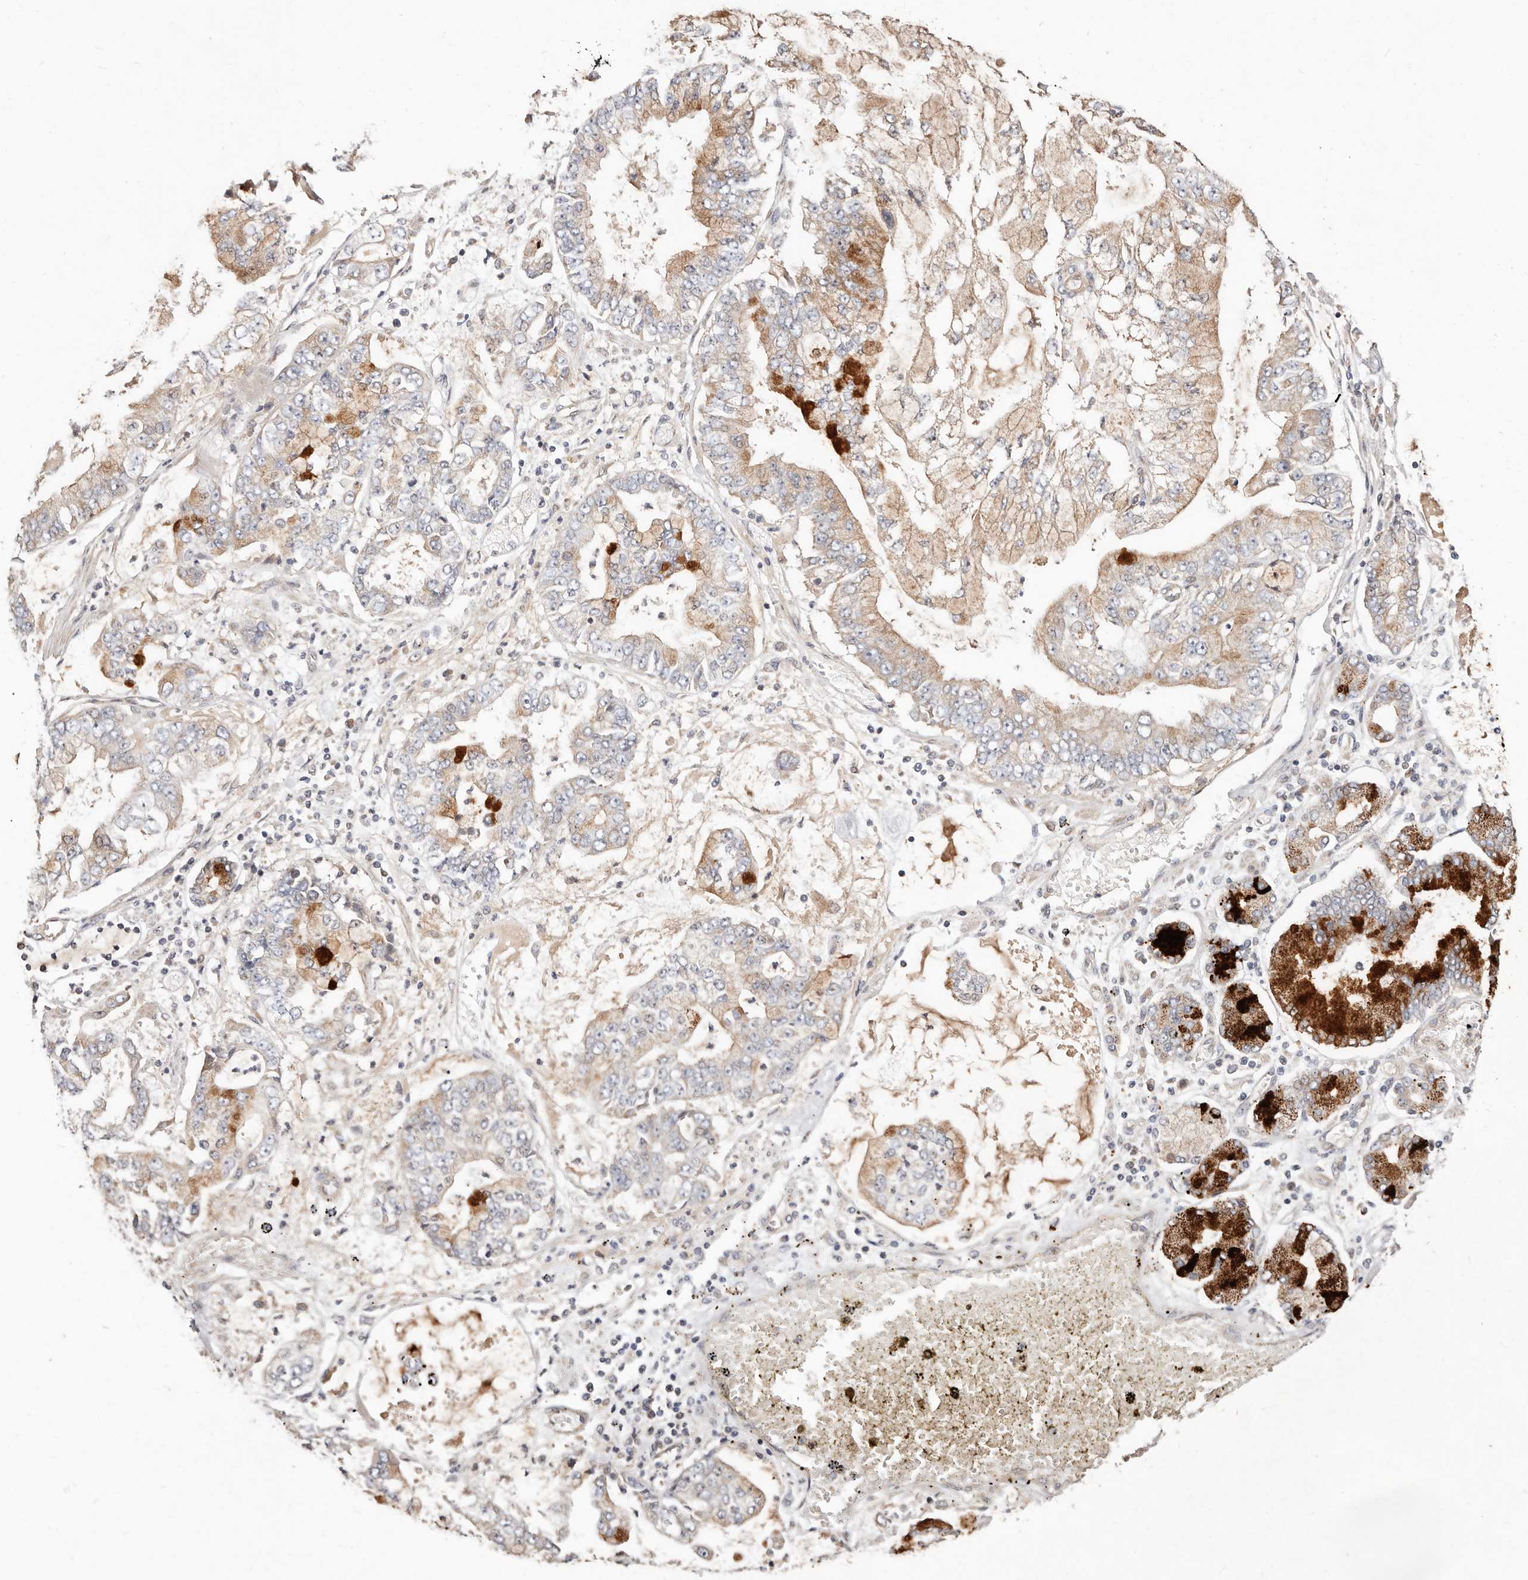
{"staining": {"intensity": "moderate", "quantity": ">75%", "location": "cytoplasmic/membranous"}, "tissue": "stomach cancer", "cell_type": "Tumor cells", "image_type": "cancer", "snomed": [{"axis": "morphology", "description": "Adenocarcinoma, NOS"}, {"axis": "topography", "description": "Stomach"}], "caption": "This is a histology image of immunohistochemistry staining of stomach cancer (adenocarcinoma), which shows moderate positivity in the cytoplasmic/membranous of tumor cells.", "gene": "USP33", "patient": {"sex": "male", "age": 76}}